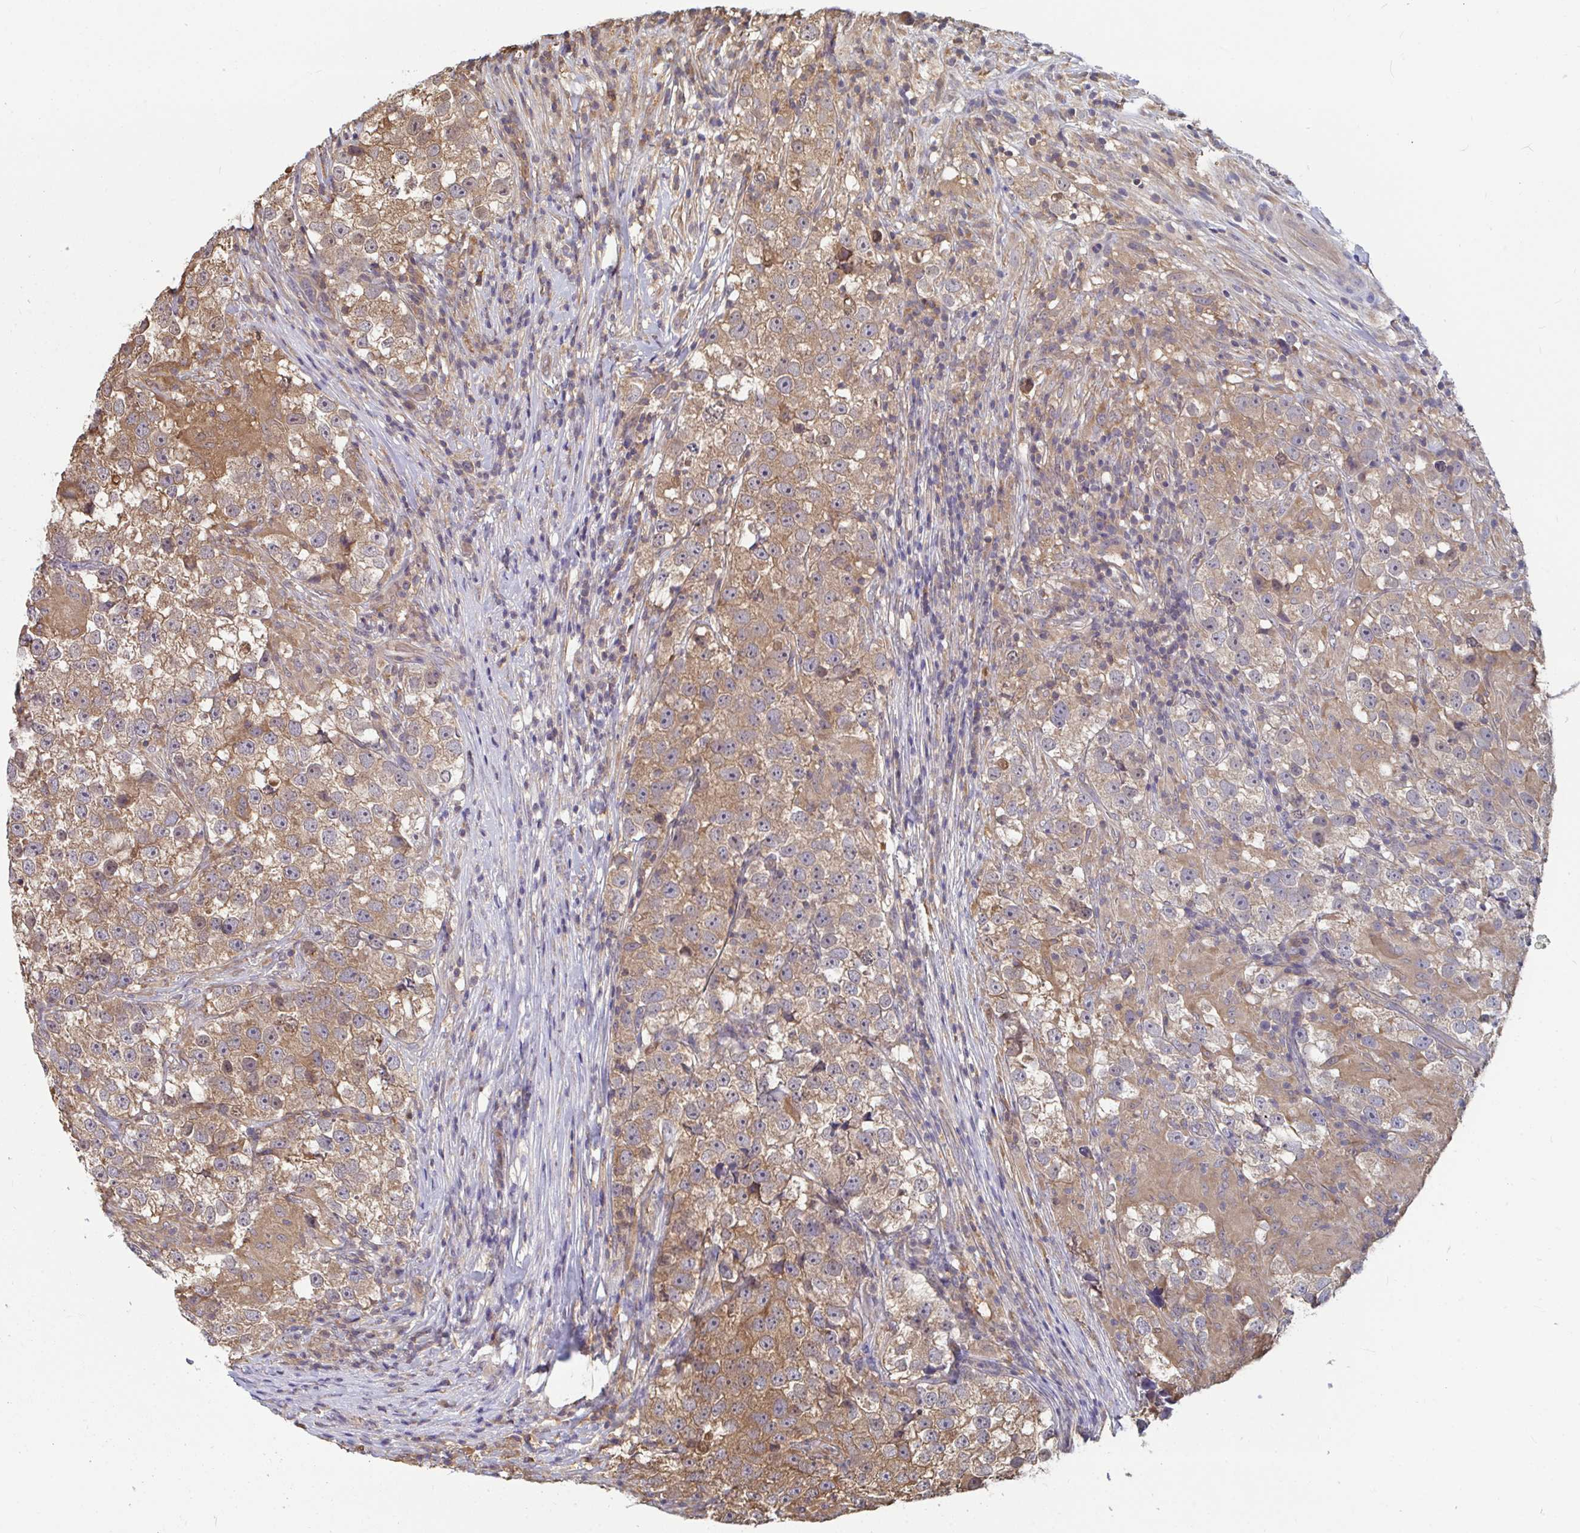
{"staining": {"intensity": "moderate", "quantity": ">75%", "location": "cytoplasmic/membranous"}, "tissue": "testis cancer", "cell_type": "Tumor cells", "image_type": "cancer", "snomed": [{"axis": "morphology", "description": "Seminoma, NOS"}, {"axis": "topography", "description": "Testis"}], "caption": "Protein expression analysis of testis cancer (seminoma) demonstrates moderate cytoplasmic/membranous positivity in about >75% of tumor cells. The staining was performed using DAB to visualize the protein expression in brown, while the nuclei were stained in blue with hematoxylin (Magnification: 20x).", "gene": "TTC9C", "patient": {"sex": "male", "age": 46}}